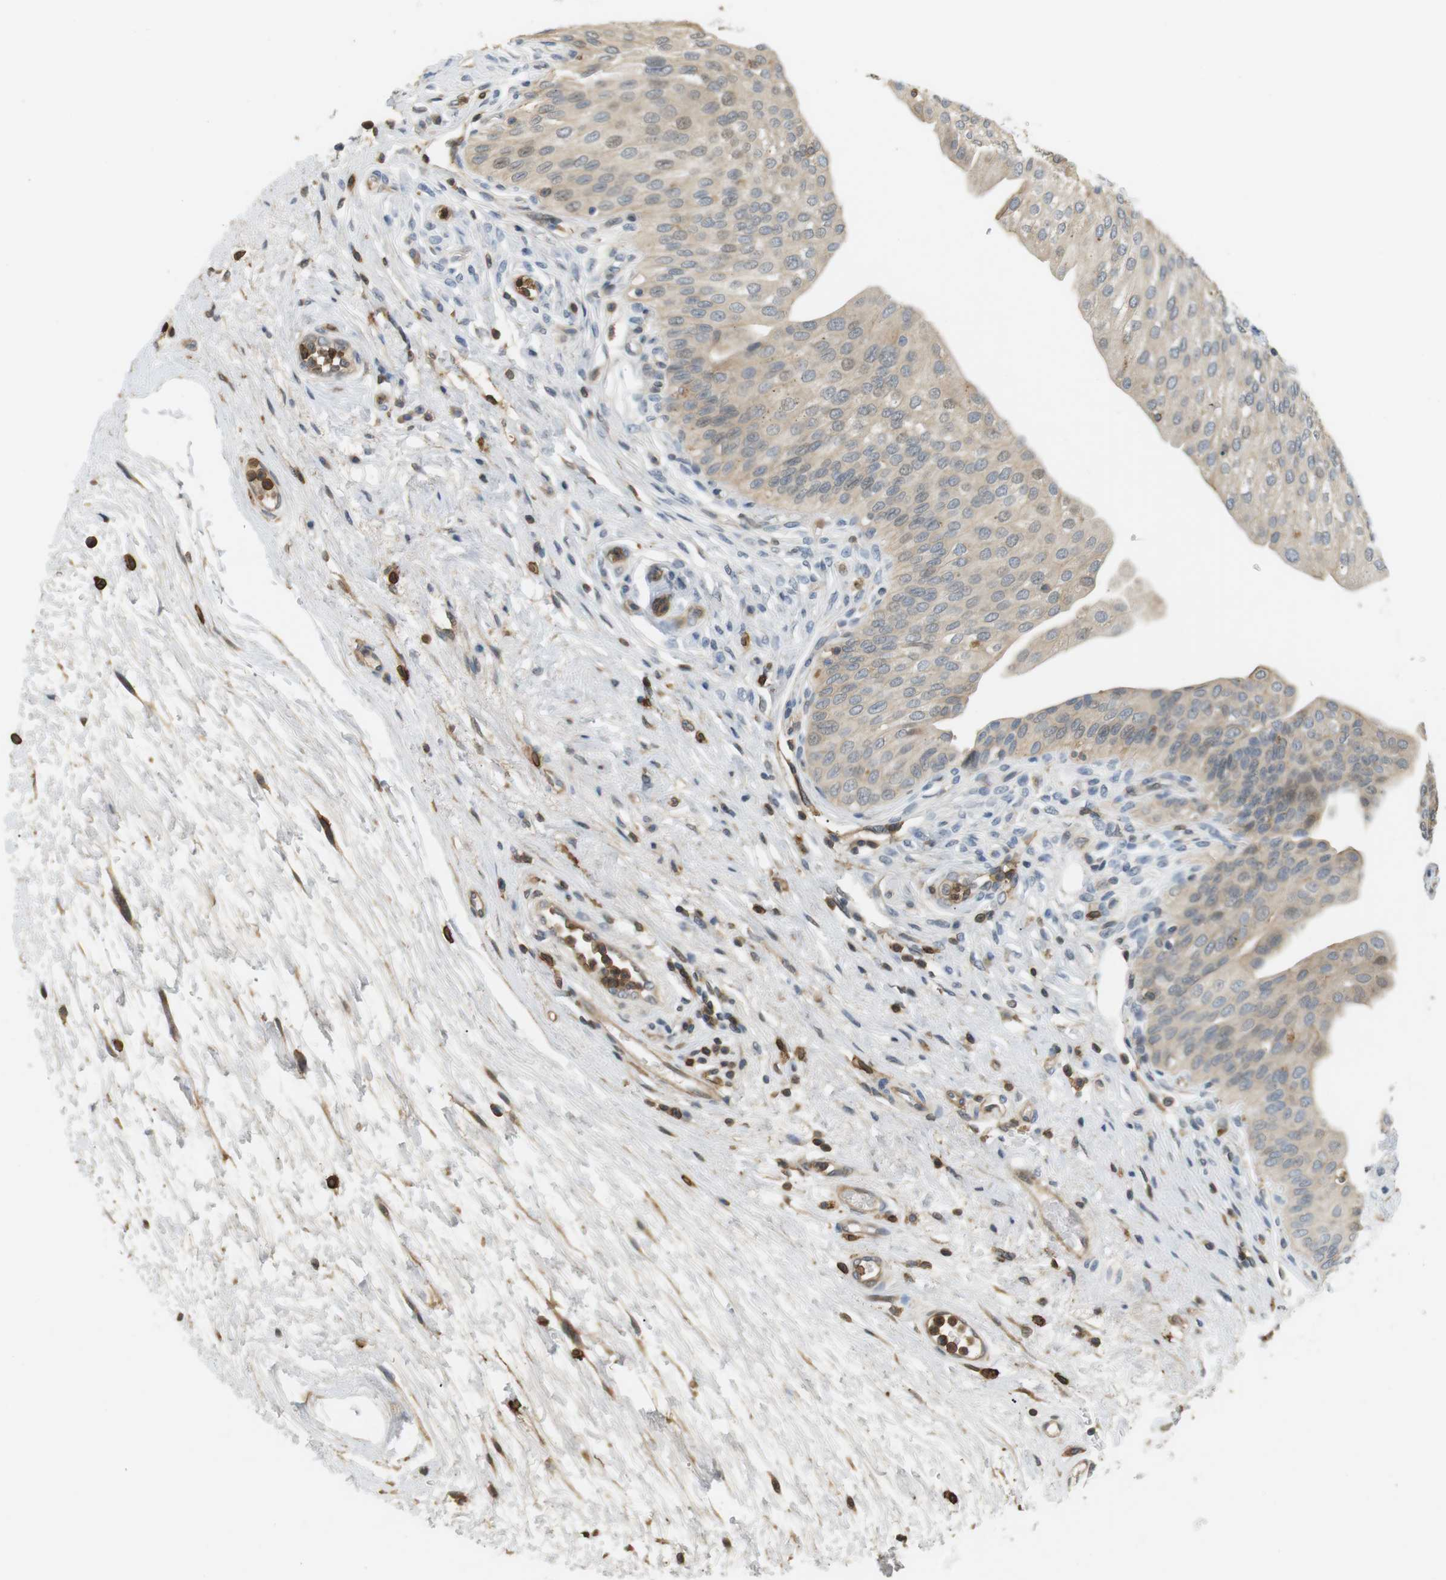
{"staining": {"intensity": "weak", "quantity": ">75%", "location": "cytoplasmic/membranous"}, "tissue": "urinary bladder", "cell_type": "Urothelial cells", "image_type": "normal", "snomed": [{"axis": "morphology", "description": "Normal tissue, NOS"}, {"axis": "topography", "description": "Urinary bladder"}], "caption": "Immunohistochemistry image of unremarkable urinary bladder: urinary bladder stained using immunohistochemistry (IHC) displays low levels of weak protein expression localized specifically in the cytoplasmic/membranous of urothelial cells, appearing as a cytoplasmic/membranous brown color.", "gene": "P2RY1", "patient": {"sex": "male", "age": 46}}